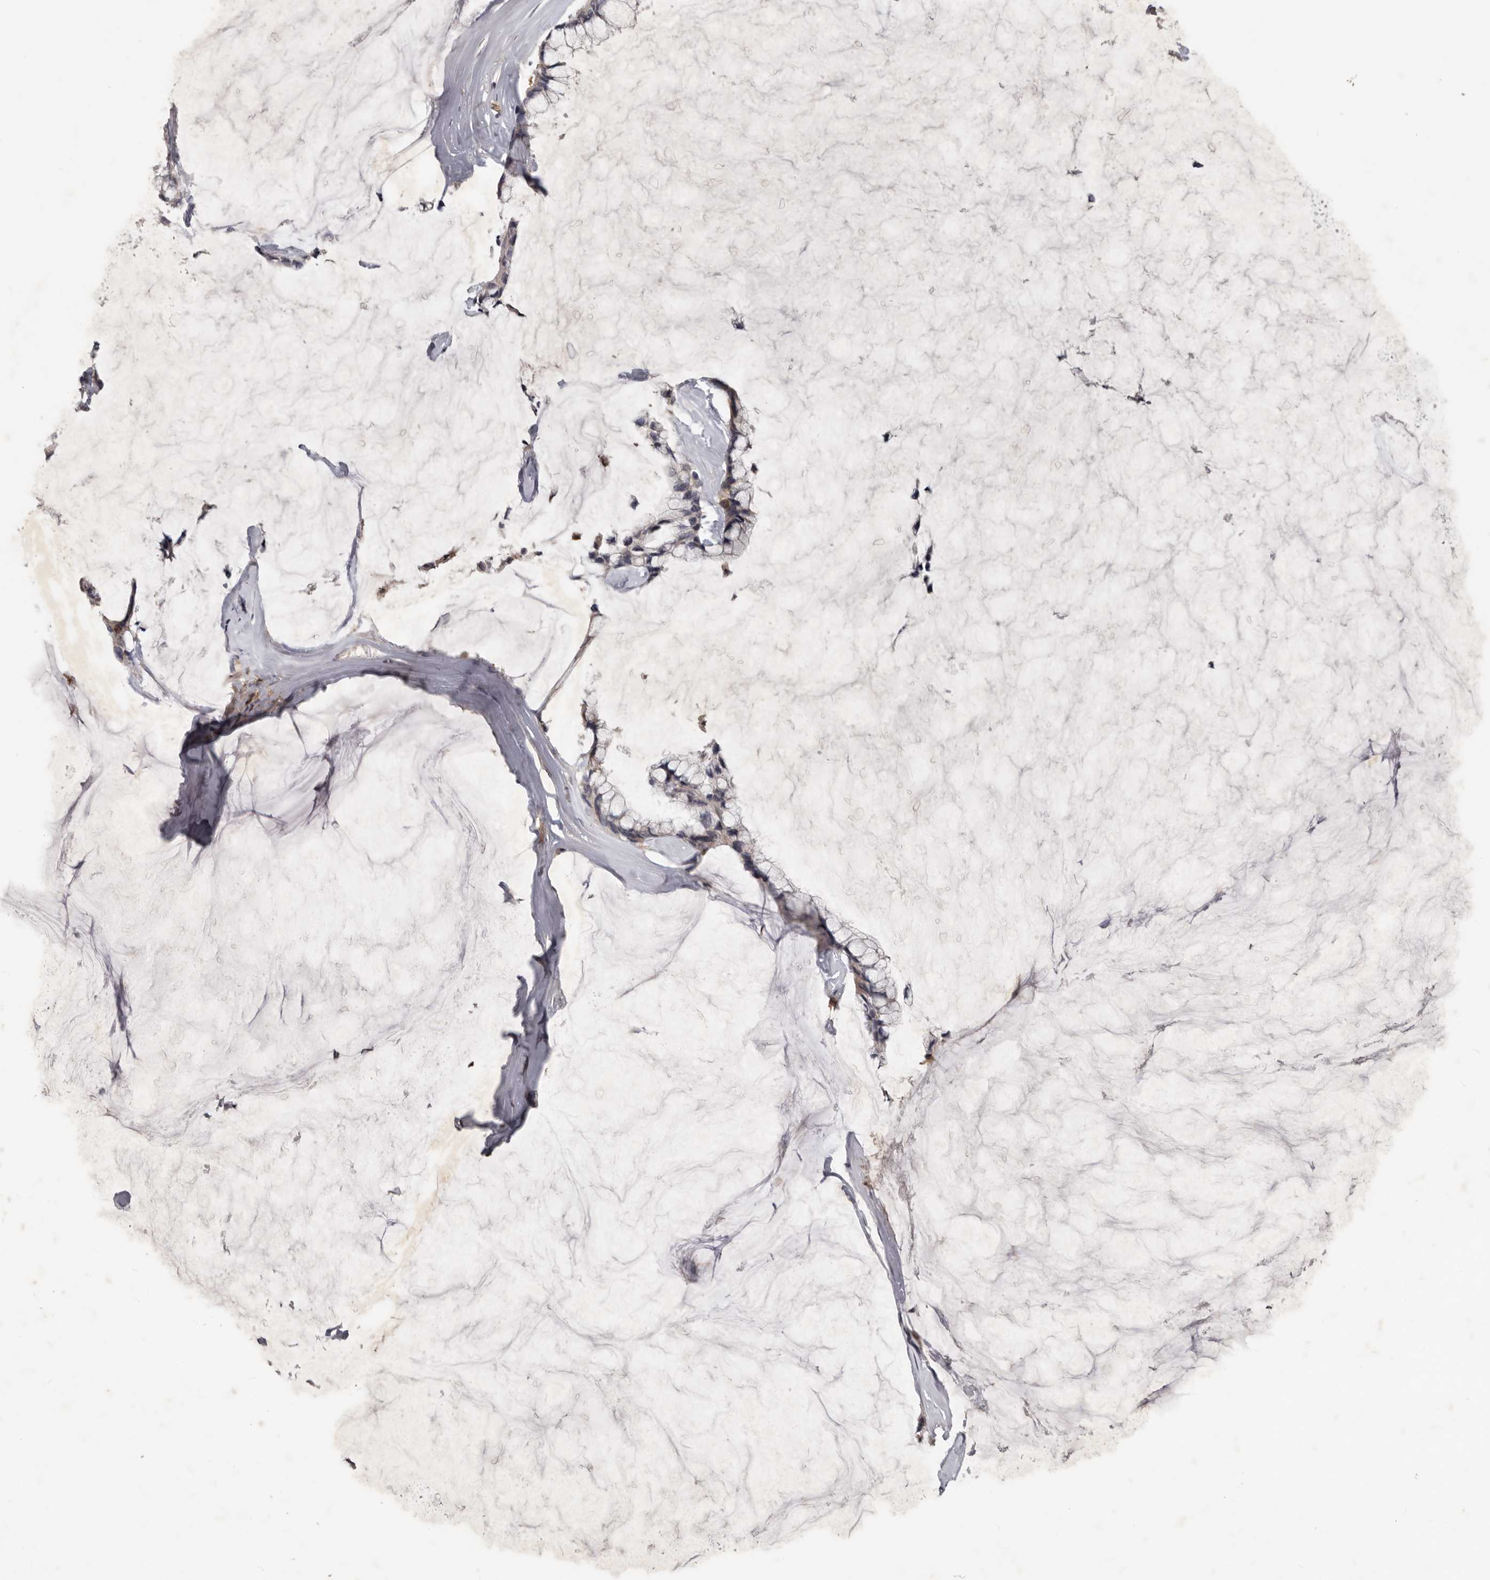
{"staining": {"intensity": "negative", "quantity": "none", "location": "none"}, "tissue": "ovarian cancer", "cell_type": "Tumor cells", "image_type": "cancer", "snomed": [{"axis": "morphology", "description": "Cystadenocarcinoma, mucinous, NOS"}, {"axis": "topography", "description": "Ovary"}], "caption": "This photomicrograph is of ovarian cancer (mucinous cystadenocarcinoma) stained with IHC to label a protein in brown with the nuclei are counter-stained blue. There is no expression in tumor cells.", "gene": "CDCA8", "patient": {"sex": "female", "age": 39}}